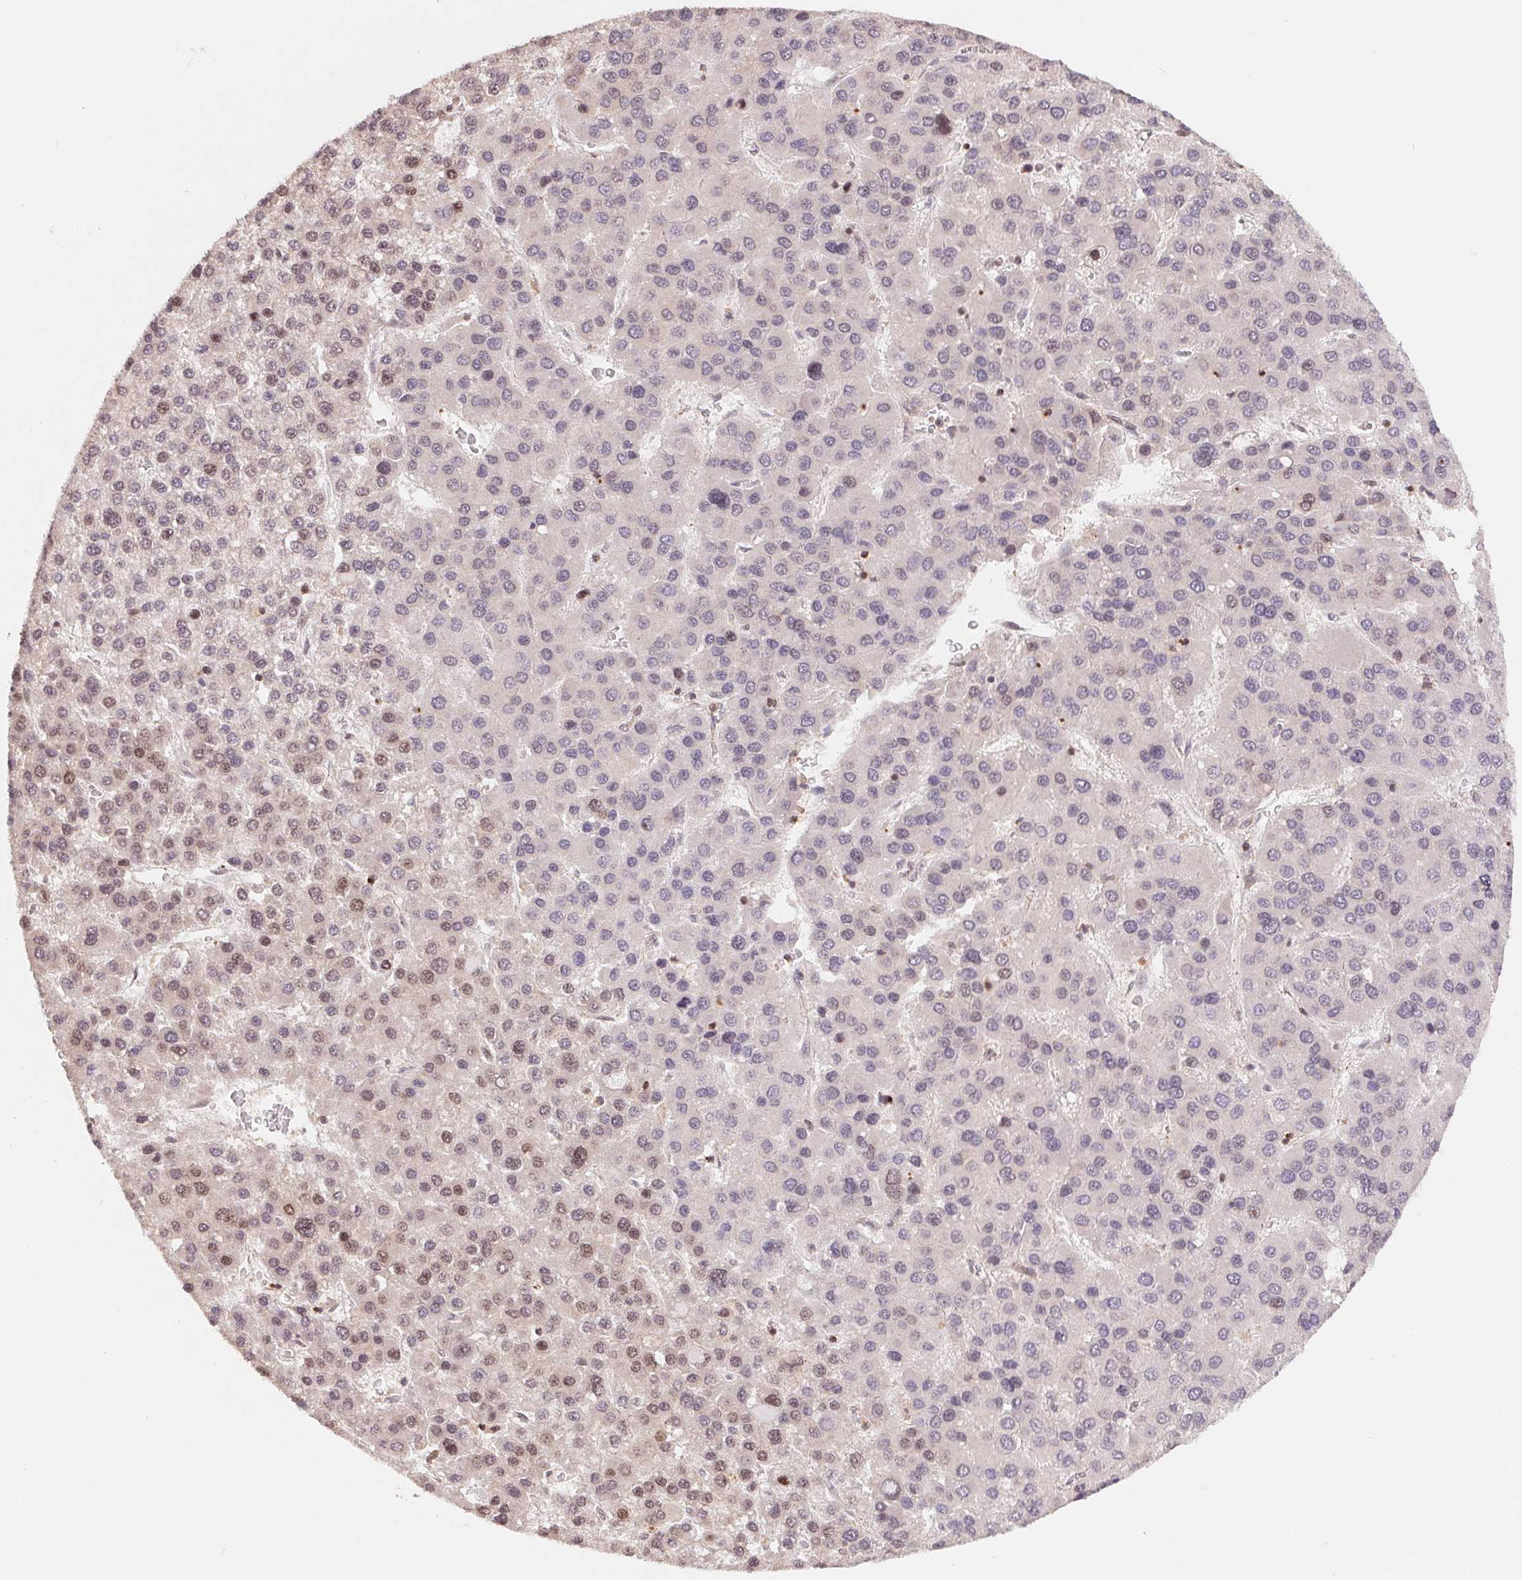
{"staining": {"intensity": "weak", "quantity": "<25%", "location": "nuclear"}, "tissue": "liver cancer", "cell_type": "Tumor cells", "image_type": "cancer", "snomed": [{"axis": "morphology", "description": "Carcinoma, Hepatocellular, NOS"}, {"axis": "topography", "description": "Liver"}], "caption": "There is no significant staining in tumor cells of hepatocellular carcinoma (liver).", "gene": "HMGN3", "patient": {"sex": "female", "age": 41}}